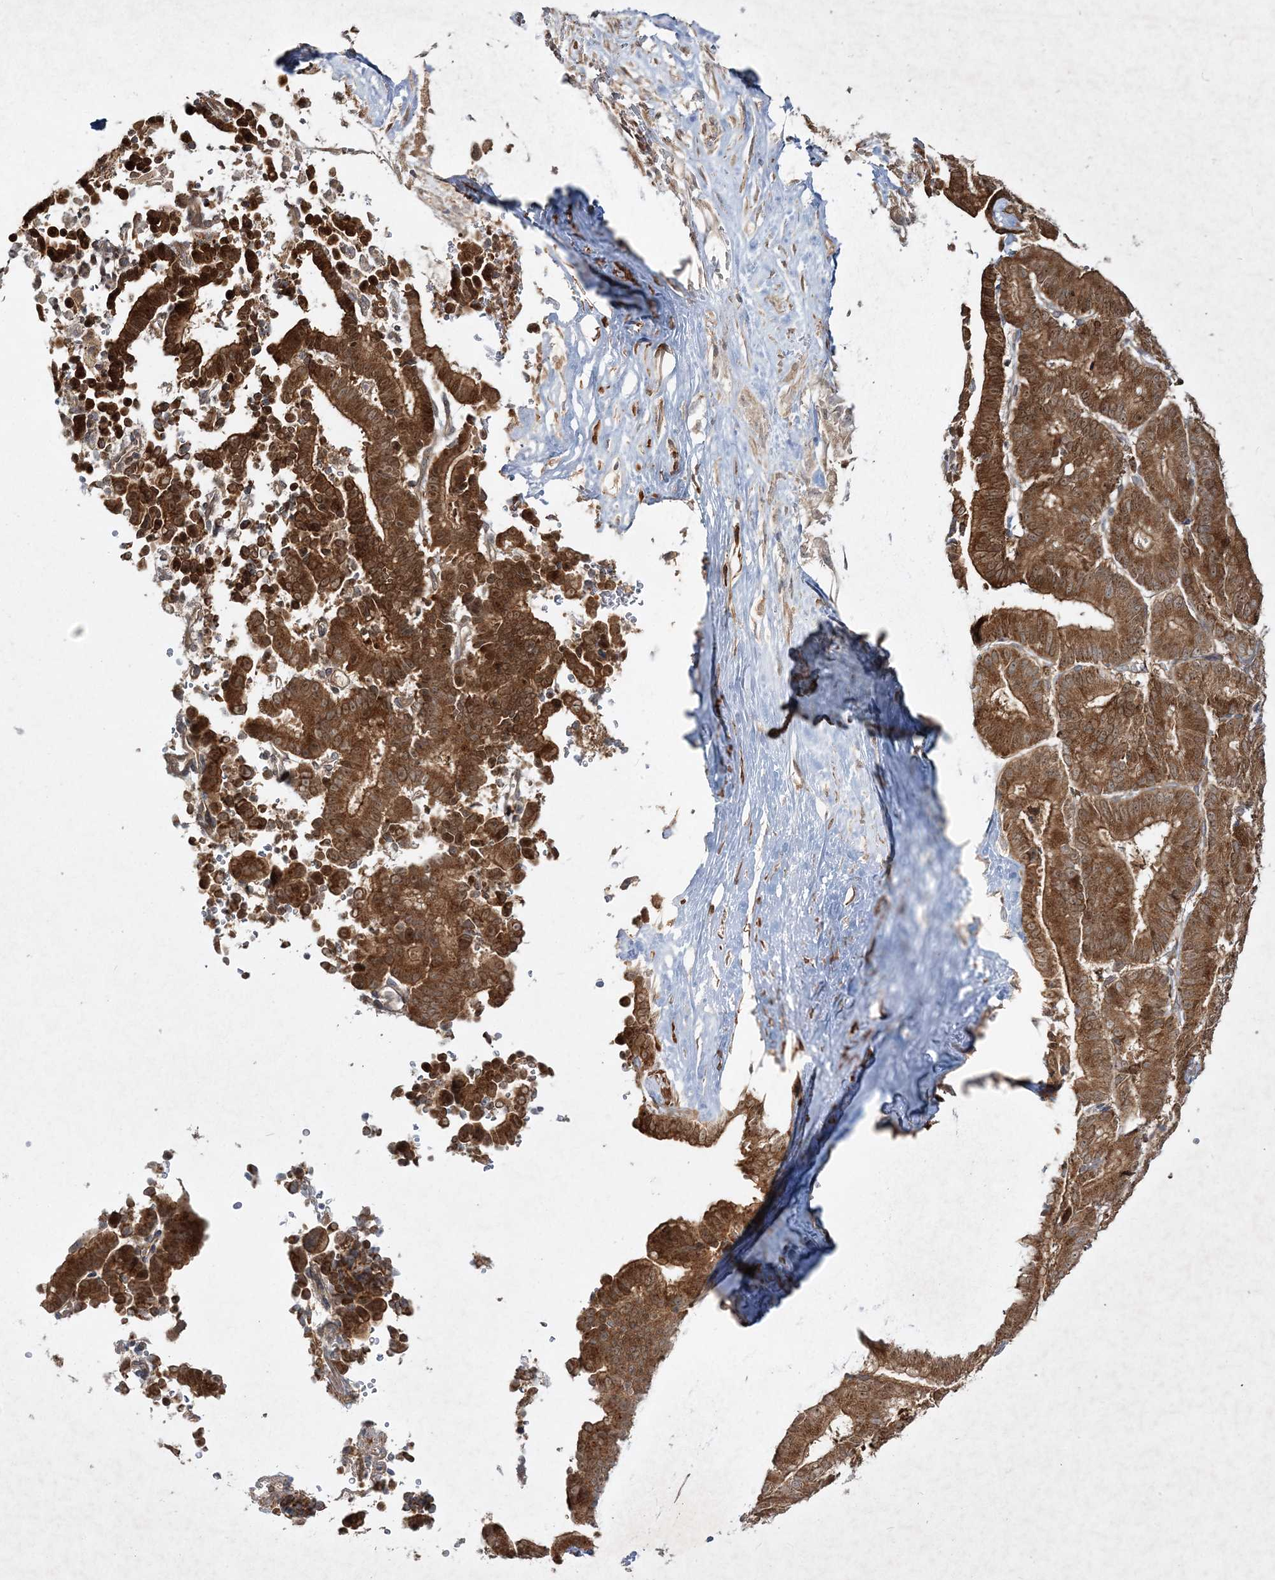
{"staining": {"intensity": "strong", "quantity": ">75%", "location": "cytoplasmic/membranous"}, "tissue": "liver cancer", "cell_type": "Tumor cells", "image_type": "cancer", "snomed": [{"axis": "morphology", "description": "Cholangiocarcinoma"}, {"axis": "topography", "description": "Liver"}], "caption": "An image of liver cancer stained for a protein reveals strong cytoplasmic/membranous brown staining in tumor cells.", "gene": "MOCS2", "patient": {"sex": "female", "age": 75}}